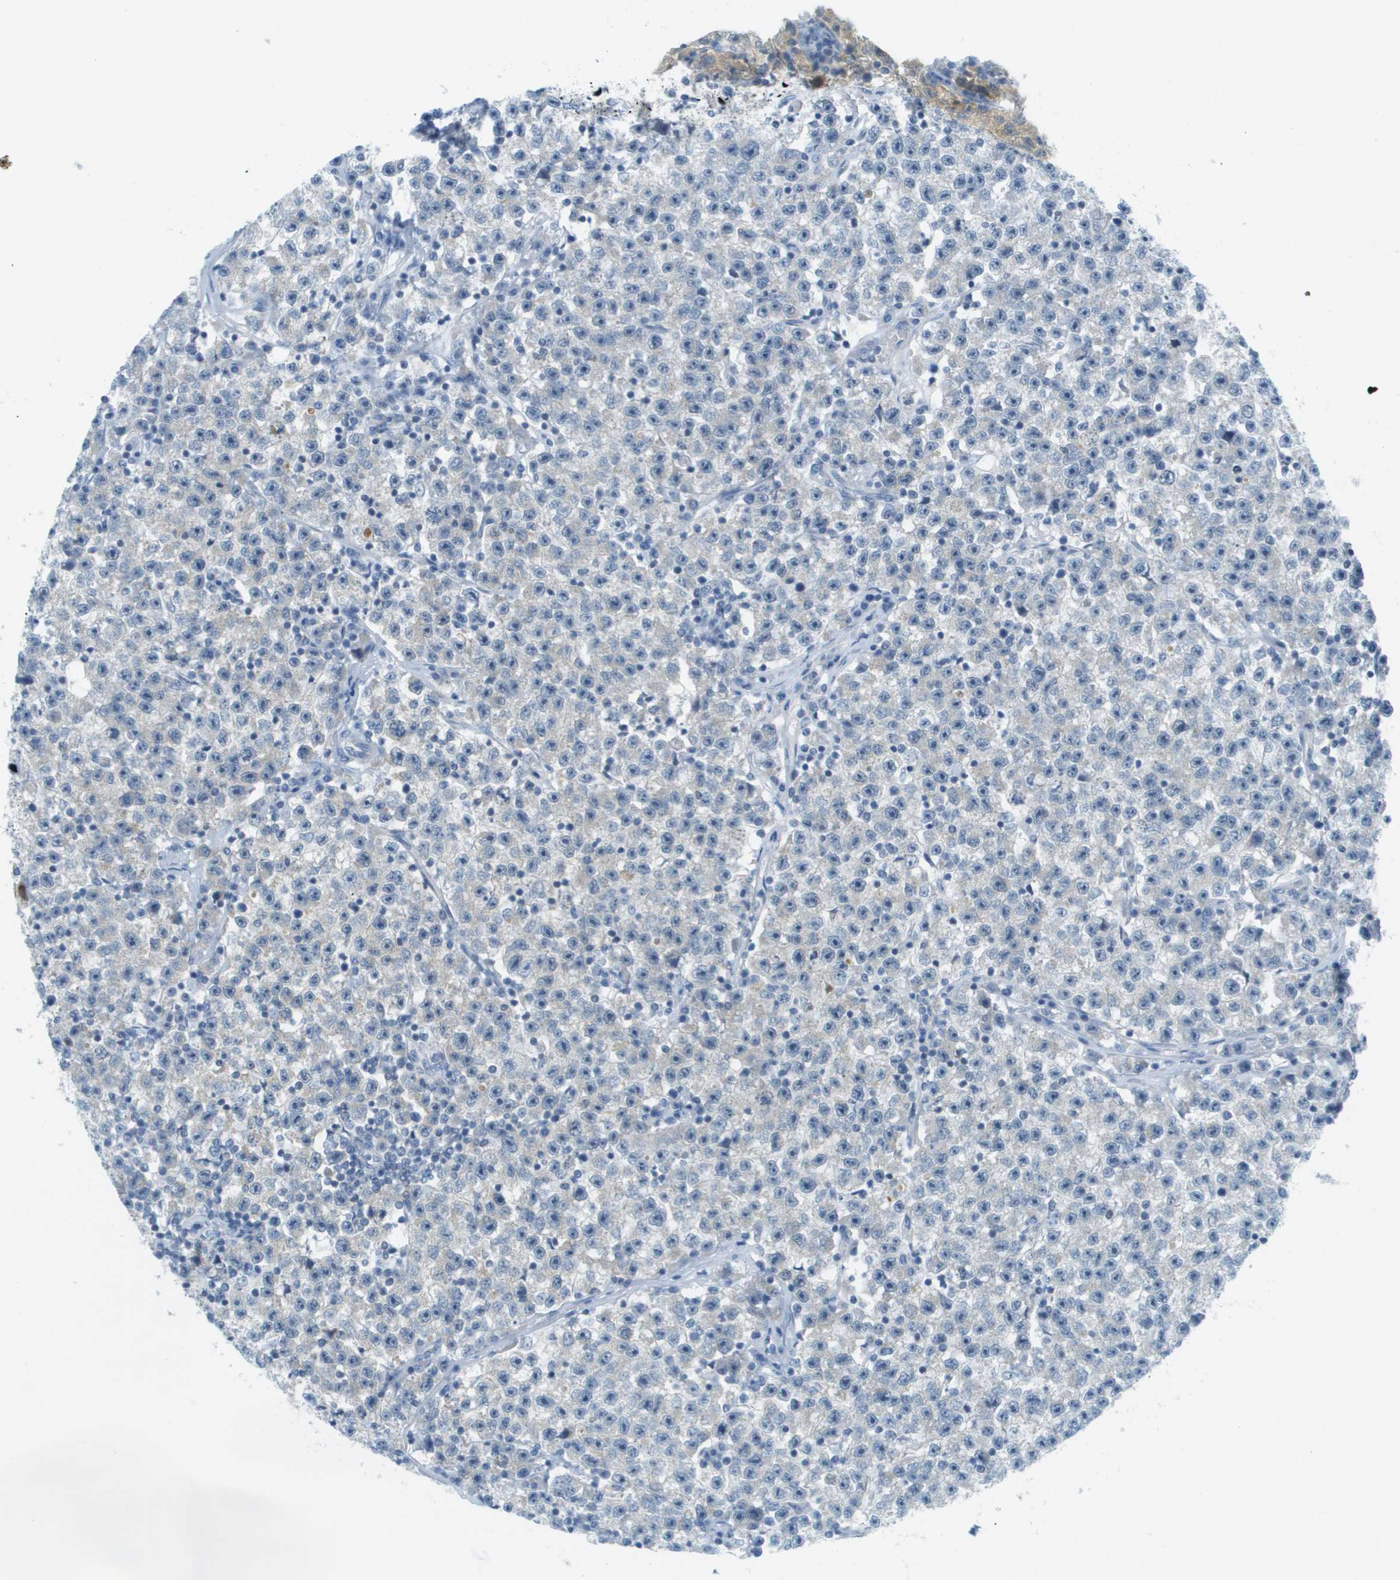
{"staining": {"intensity": "negative", "quantity": "none", "location": "none"}, "tissue": "testis cancer", "cell_type": "Tumor cells", "image_type": "cancer", "snomed": [{"axis": "morphology", "description": "Seminoma, NOS"}, {"axis": "topography", "description": "Testis"}], "caption": "Protein analysis of testis cancer (seminoma) shows no significant expression in tumor cells.", "gene": "SMYD5", "patient": {"sex": "male", "age": 22}}